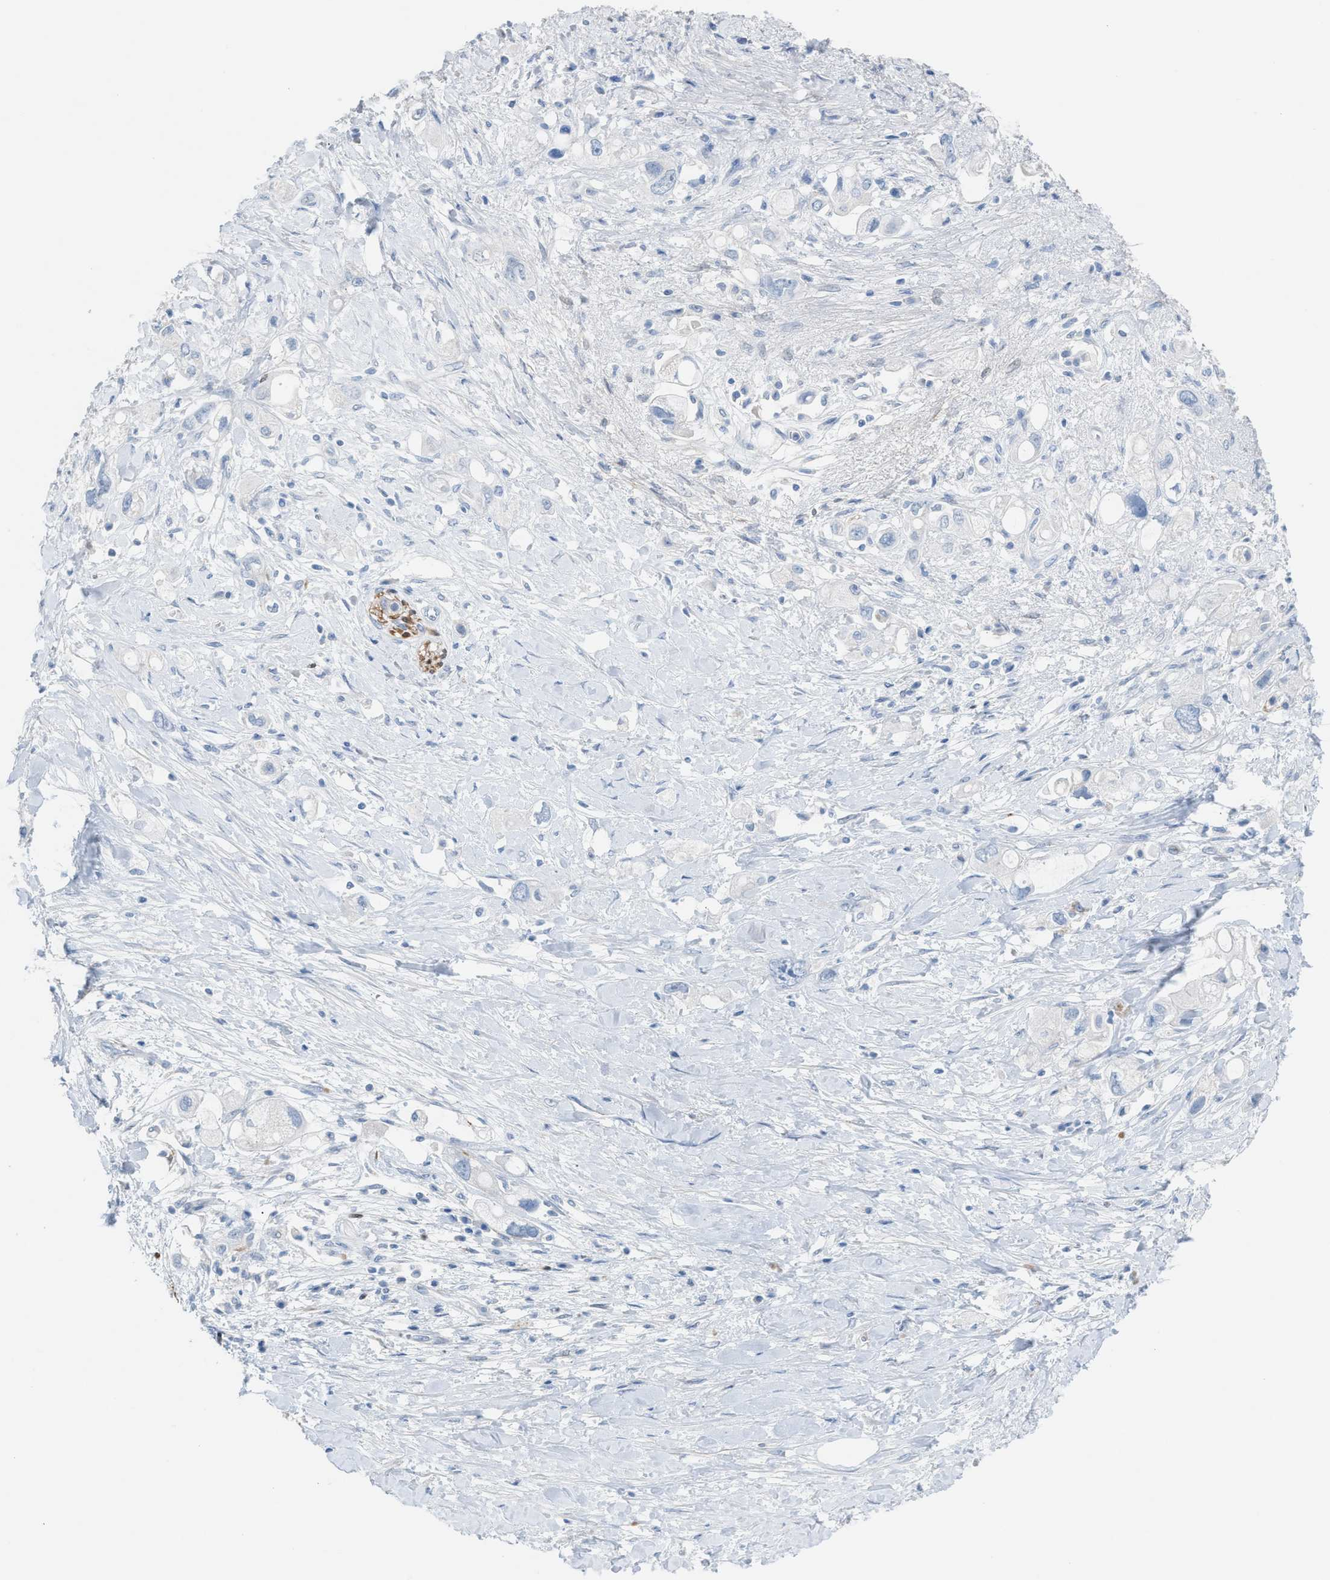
{"staining": {"intensity": "negative", "quantity": "none", "location": "none"}, "tissue": "pancreatic cancer", "cell_type": "Tumor cells", "image_type": "cancer", "snomed": [{"axis": "morphology", "description": "Adenocarcinoma, NOS"}, {"axis": "topography", "description": "Pancreas"}], "caption": "DAB immunohistochemical staining of pancreatic cancer (adenocarcinoma) reveals no significant positivity in tumor cells.", "gene": "ASPA", "patient": {"sex": "female", "age": 56}}